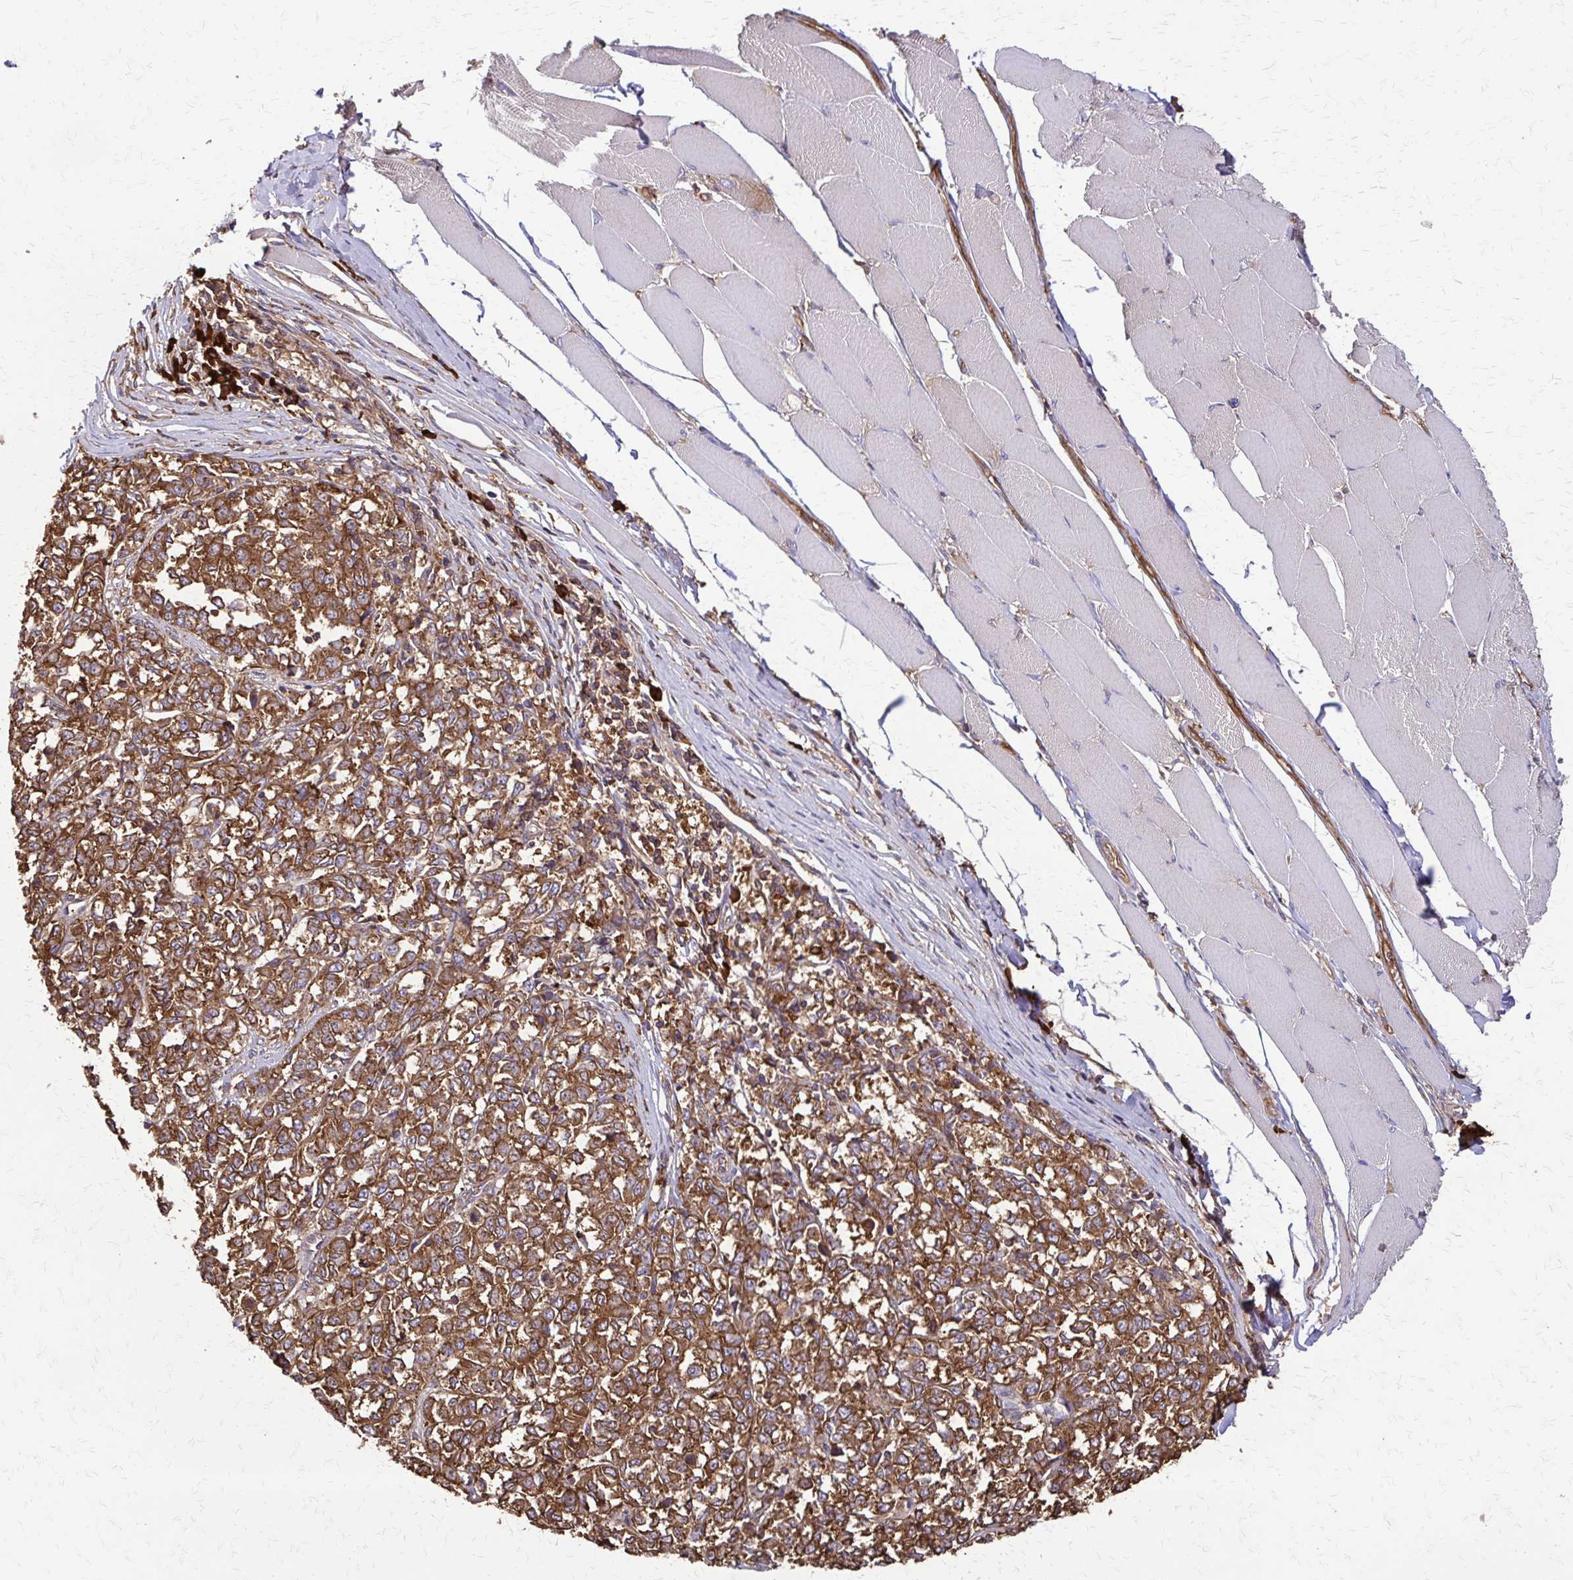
{"staining": {"intensity": "moderate", "quantity": ">75%", "location": "cytoplasmic/membranous"}, "tissue": "melanoma", "cell_type": "Tumor cells", "image_type": "cancer", "snomed": [{"axis": "morphology", "description": "Malignant melanoma, NOS"}, {"axis": "topography", "description": "Skin"}], "caption": "Immunohistochemical staining of human melanoma shows medium levels of moderate cytoplasmic/membranous protein expression in about >75% of tumor cells.", "gene": "EEF2", "patient": {"sex": "female", "age": 72}}